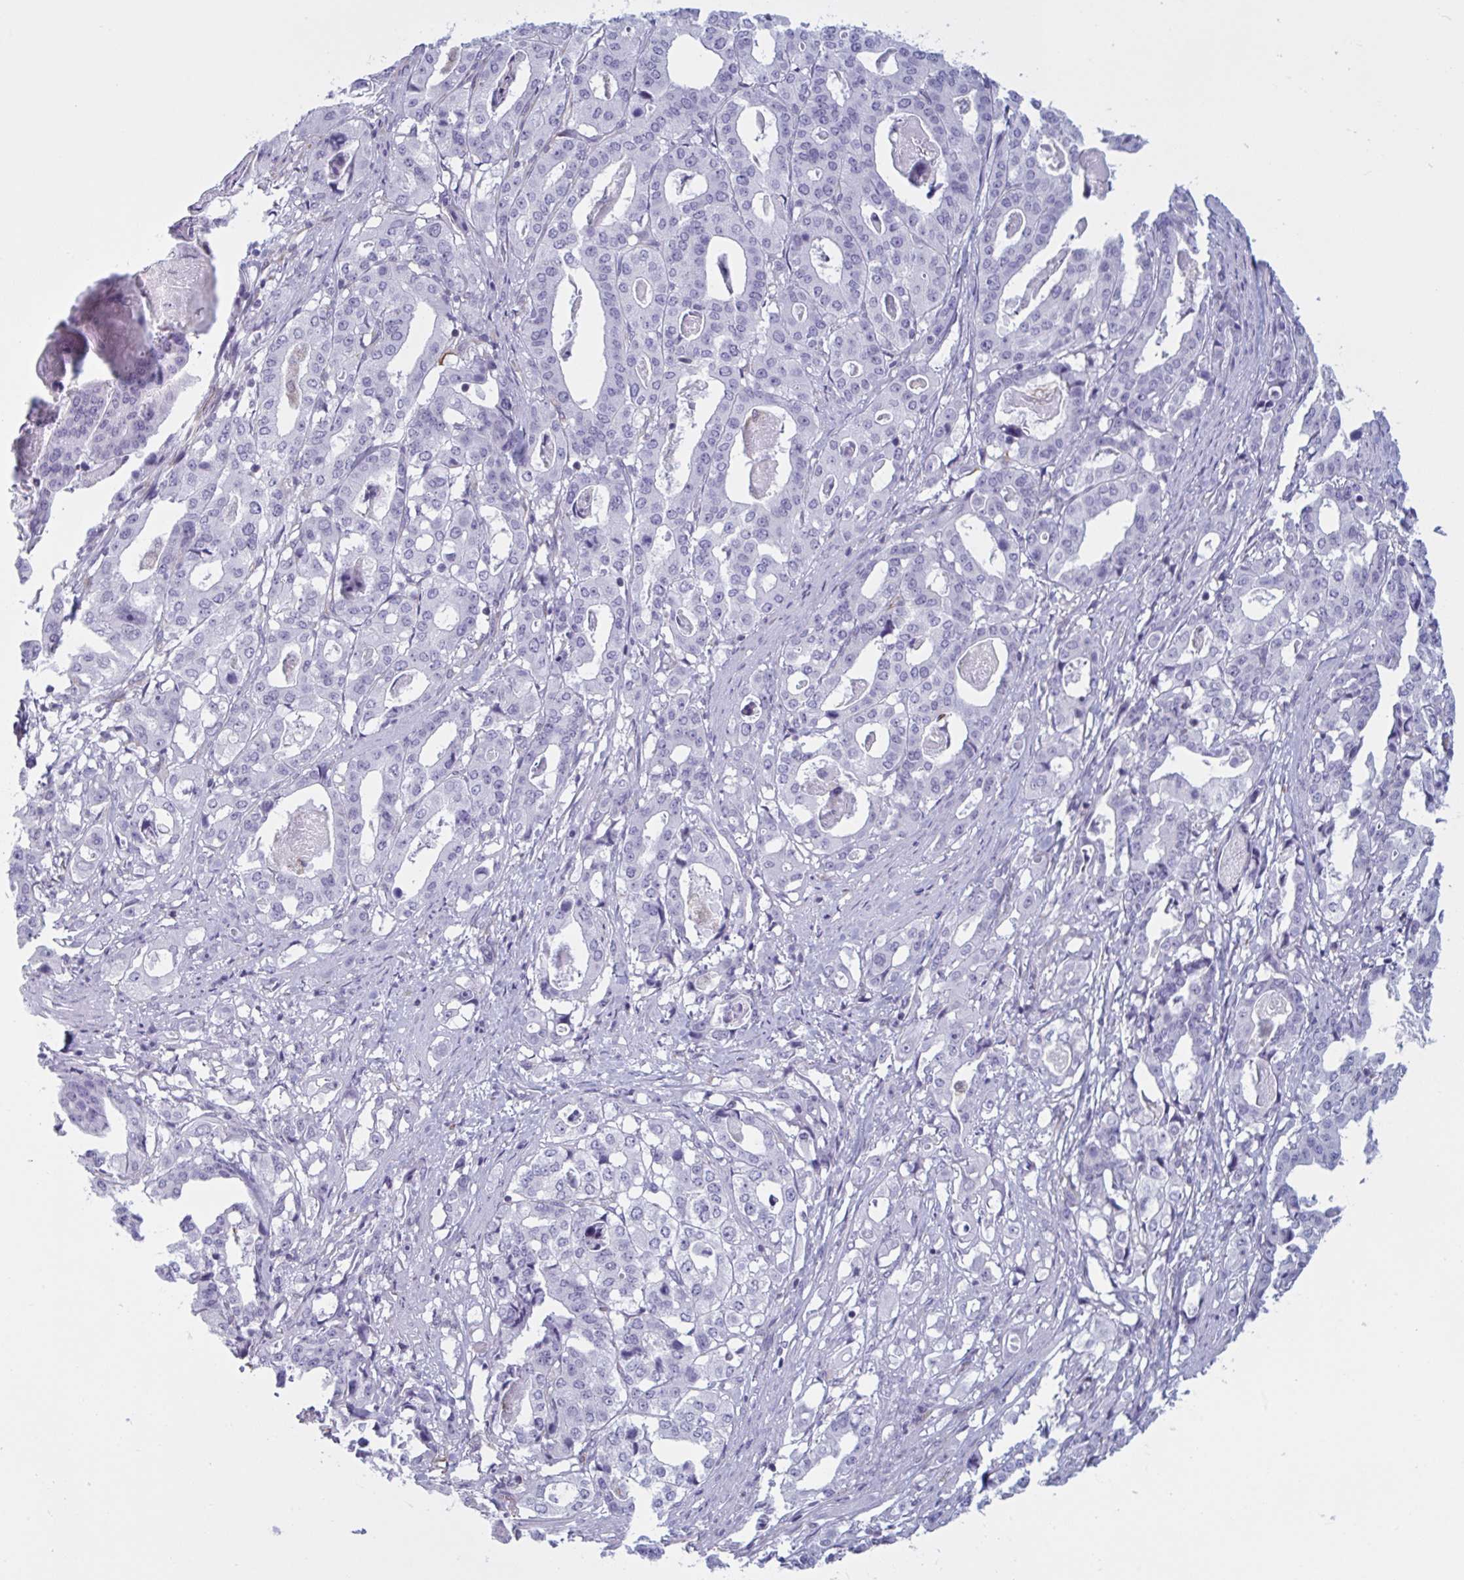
{"staining": {"intensity": "negative", "quantity": "none", "location": "none"}, "tissue": "stomach cancer", "cell_type": "Tumor cells", "image_type": "cancer", "snomed": [{"axis": "morphology", "description": "Adenocarcinoma, NOS"}, {"axis": "topography", "description": "Stomach"}], "caption": "A high-resolution histopathology image shows immunohistochemistry staining of adenocarcinoma (stomach), which reveals no significant positivity in tumor cells.", "gene": "OR1L3", "patient": {"sex": "male", "age": 48}}